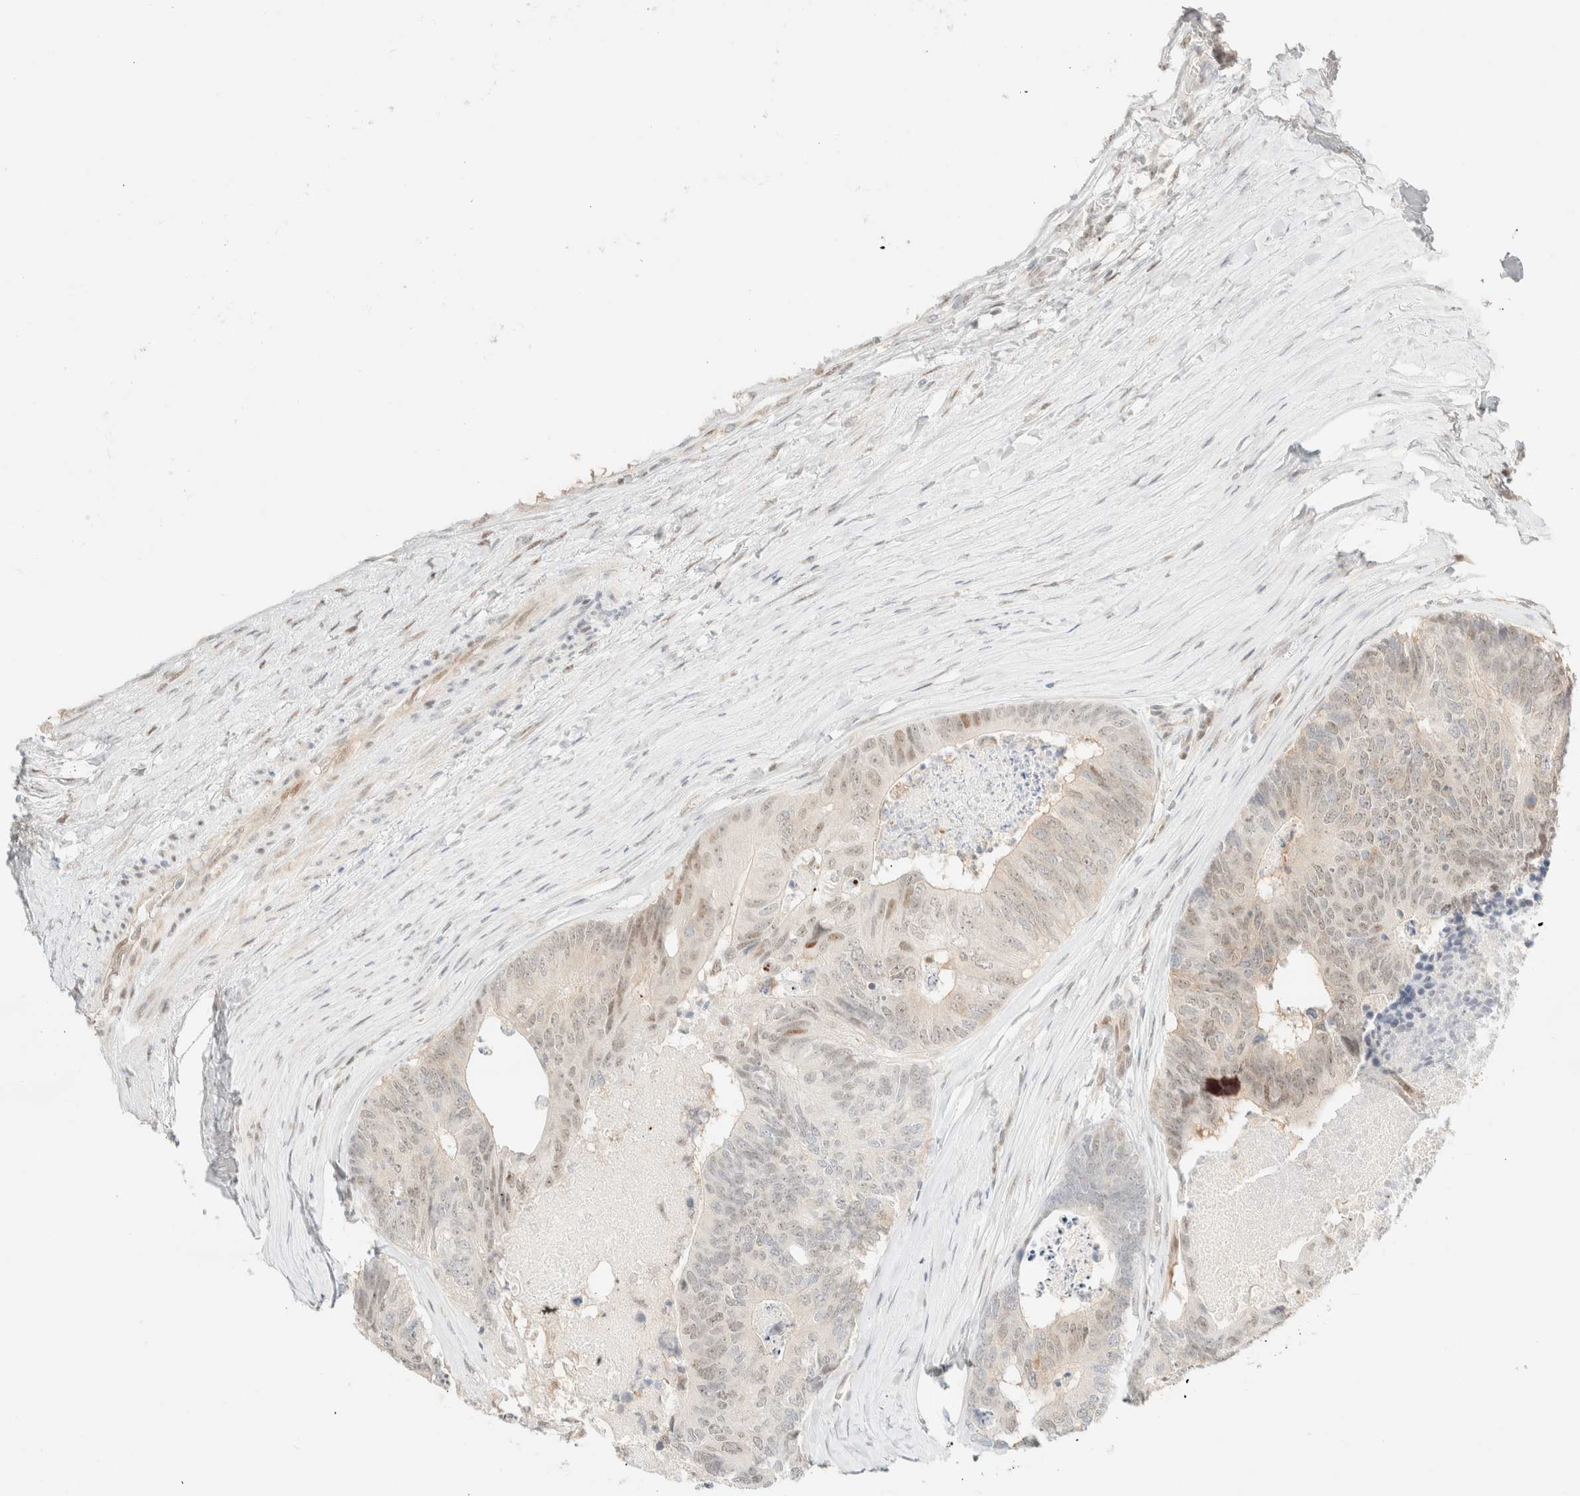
{"staining": {"intensity": "weak", "quantity": "<25%", "location": "nuclear"}, "tissue": "colorectal cancer", "cell_type": "Tumor cells", "image_type": "cancer", "snomed": [{"axis": "morphology", "description": "Adenocarcinoma, NOS"}, {"axis": "topography", "description": "Colon"}], "caption": "Protein analysis of colorectal cancer (adenocarcinoma) shows no significant staining in tumor cells.", "gene": "TSR1", "patient": {"sex": "female", "age": 67}}